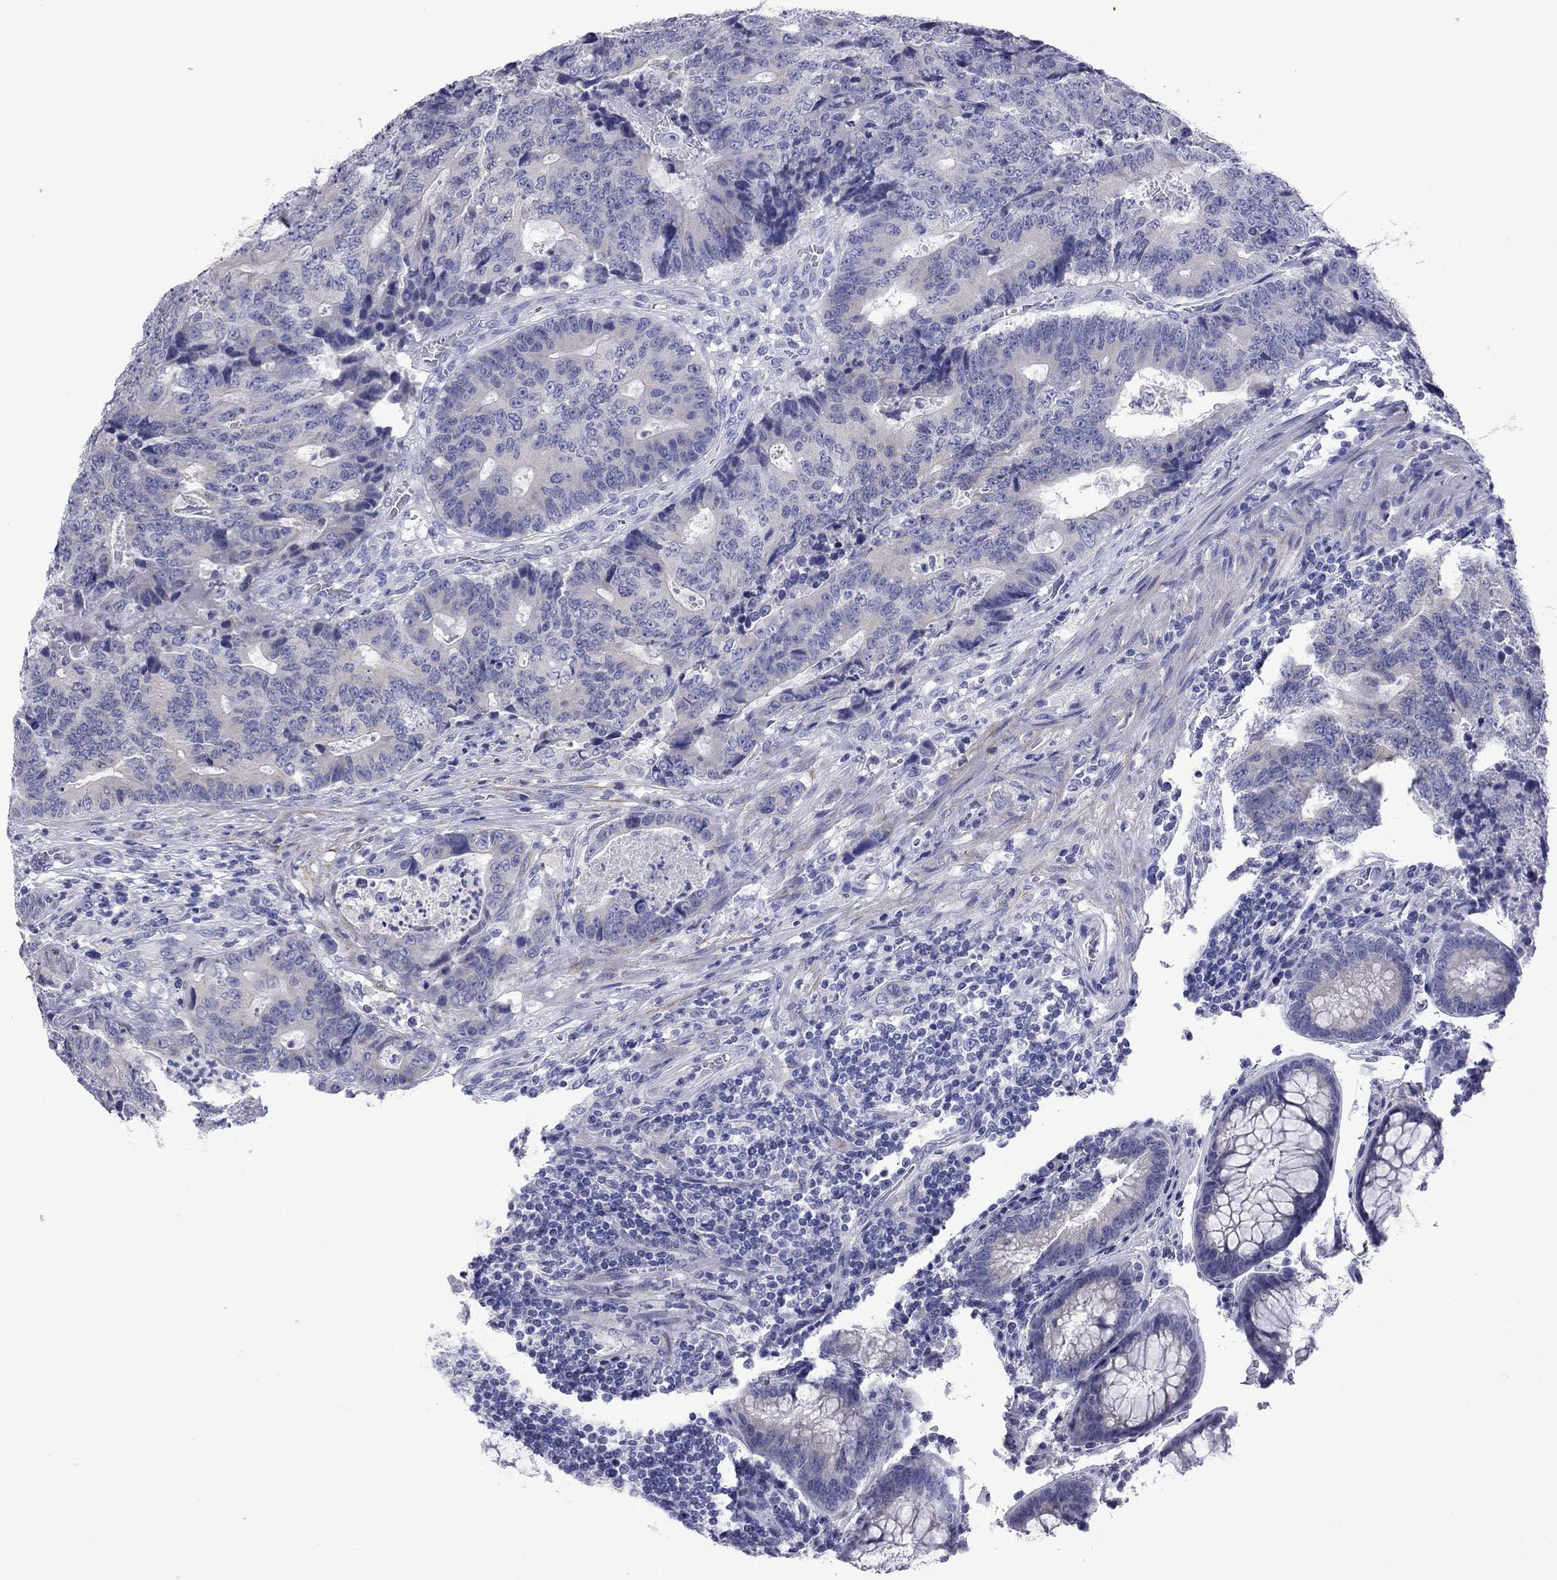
{"staining": {"intensity": "negative", "quantity": "none", "location": "none"}, "tissue": "colorectal cancer", "cell_type": "Tumor cells", "image_type": "cancer", "snomed": [{"axis": "morphology", "description": "Adenocarcinoma, NOS"}, {"axis": "topography", "description": "Colon"}], "caption": "An image of colorectal cancer (adenocarcinoma) stained for a protein demonstrates no brown staining in tumor cells.", "gene": "EPPIN", "patient": {"sex": "female", "age": 48}}